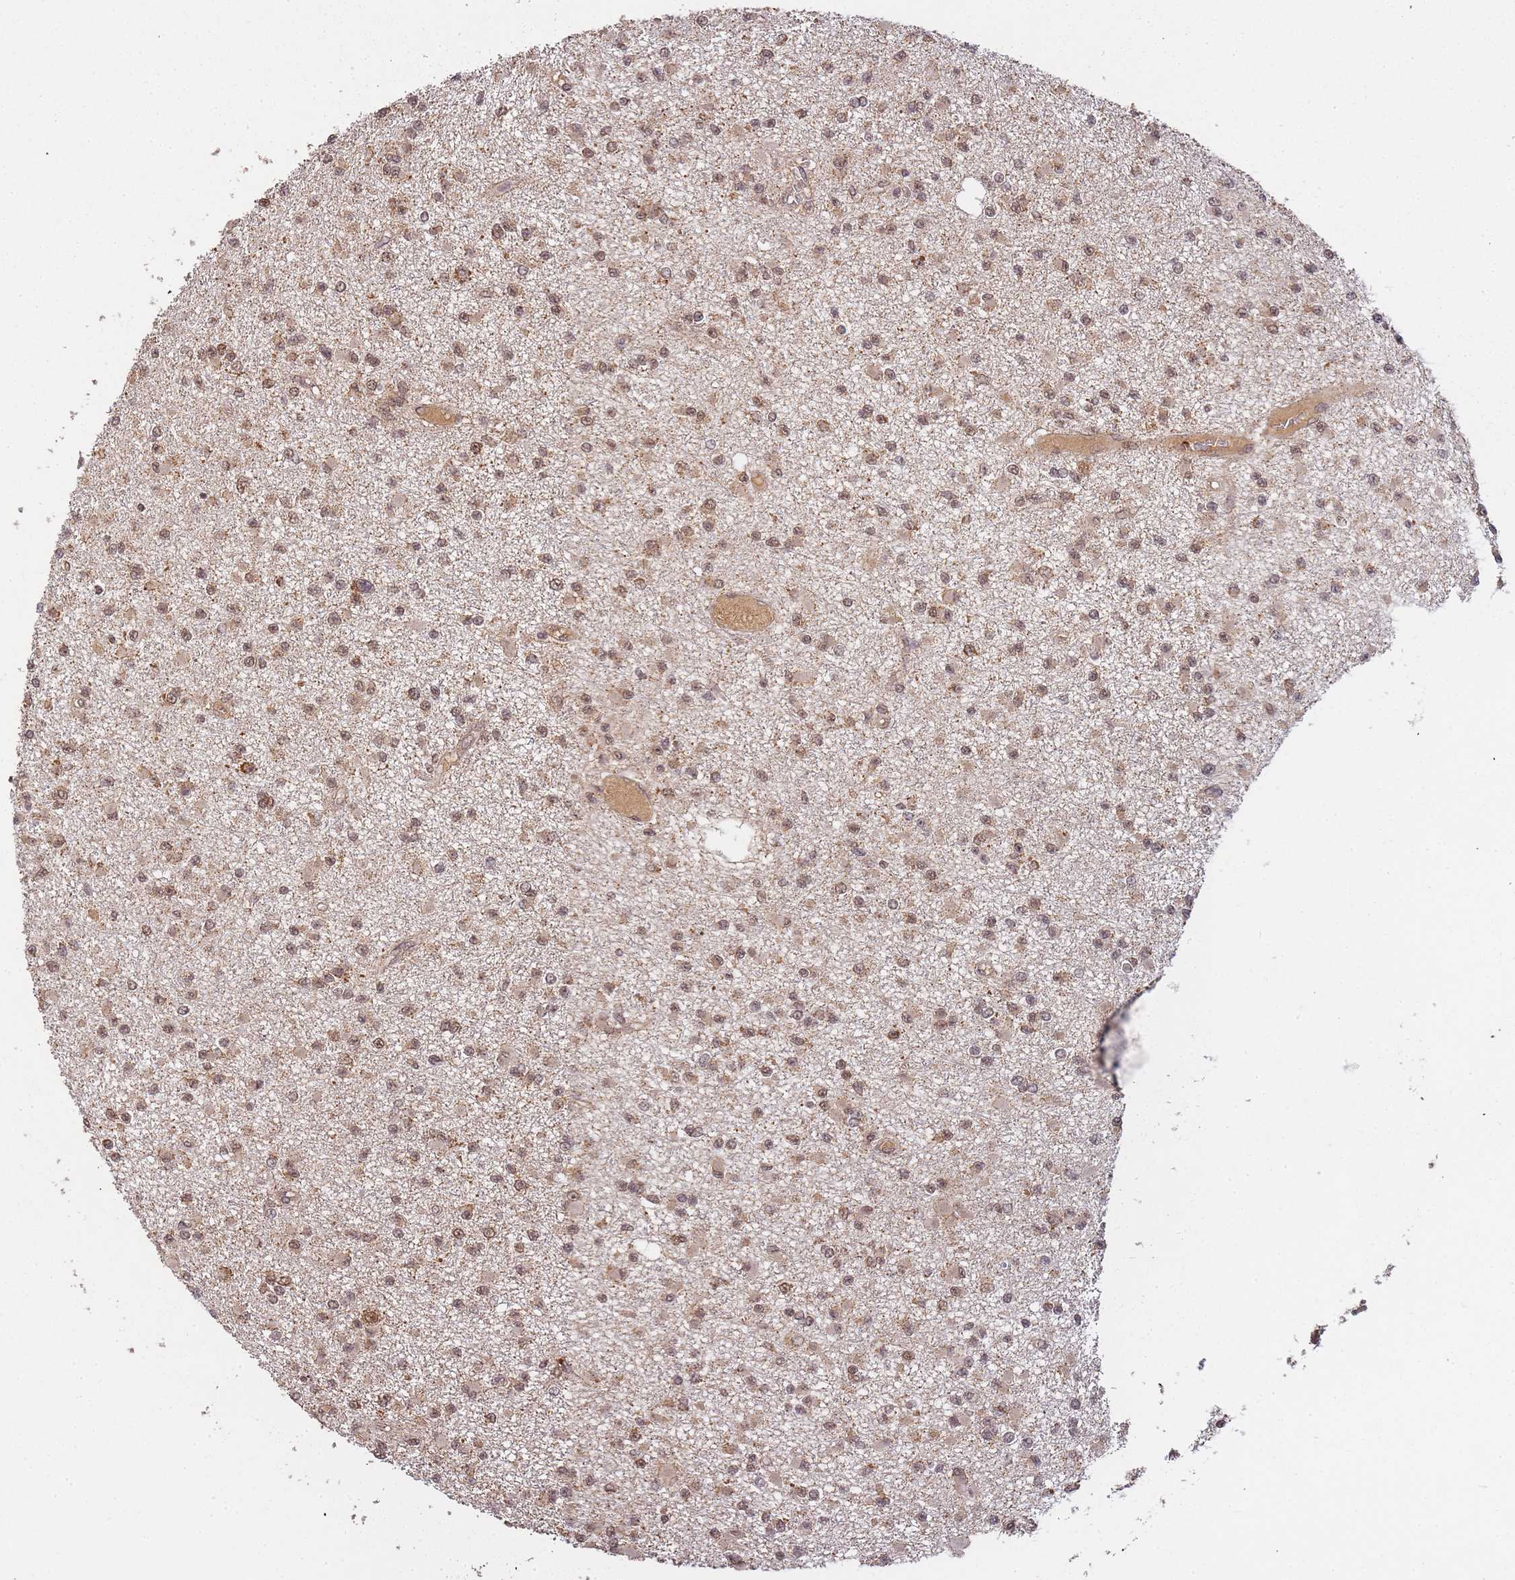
{"staining": {"intensity": "moderate", "quantity": ">75%", "location": "nuclear"}, "tissue": "glioma", "cell_type": "Tumor cells", "image_type": "cancer", "snomed": [{"axis": "morphology", "description": "Glioma, malignant, Low grade"}, {"axis": "topography", "description": "Brain"}], "caption": "IHC histopathology image of neoplastic tissue: human malignant glioma (low-grade) stained using immunohistochemistry demonstrates medium levels of moderate protein expression localized specifically in the nuclear of tumor cells, appearing as a nuclear brown color.", "gene": "ZNF497", "patient": {"sex": "female", "age": 22}}